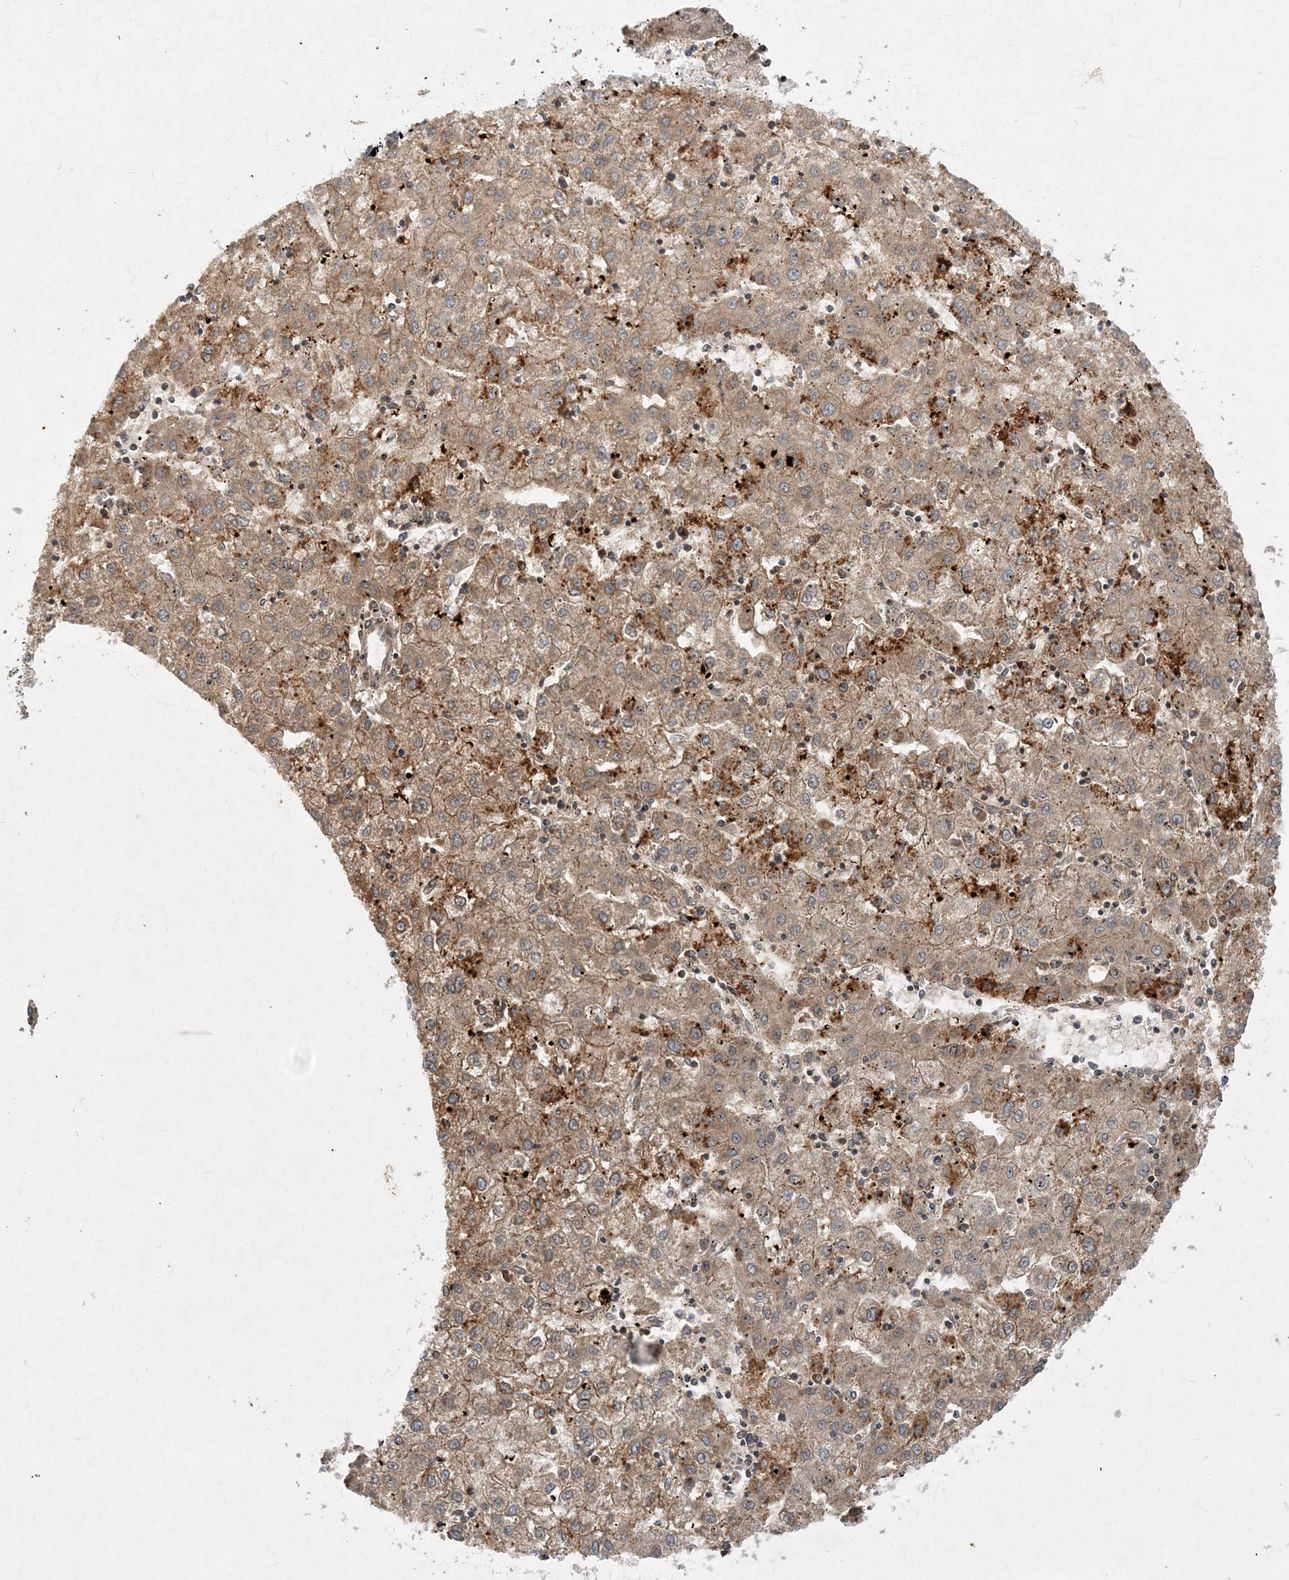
{"staining": {"intensity": "moderate", "quantity": ">75%", "location": "cytoplasmic/membranous"}, "tissue": "liver cancer", "cell_type": "Tumor cells", "image_type": "cancer", "snomed": [{"axis": "morphology", "description": "Carcinoma, Hepatocellular, NOS"}, {"axis": "topography", "description": "Liver"}], "caption": "Brown immunohistochemical staining in hepatocellular carcinoma (liver) demonstrates moderate cytoplasmic/membranous staining in approximately >75% of tumor cells.", "gene": "ADCK2", "patient": {"sex": "male", "age": 72}}